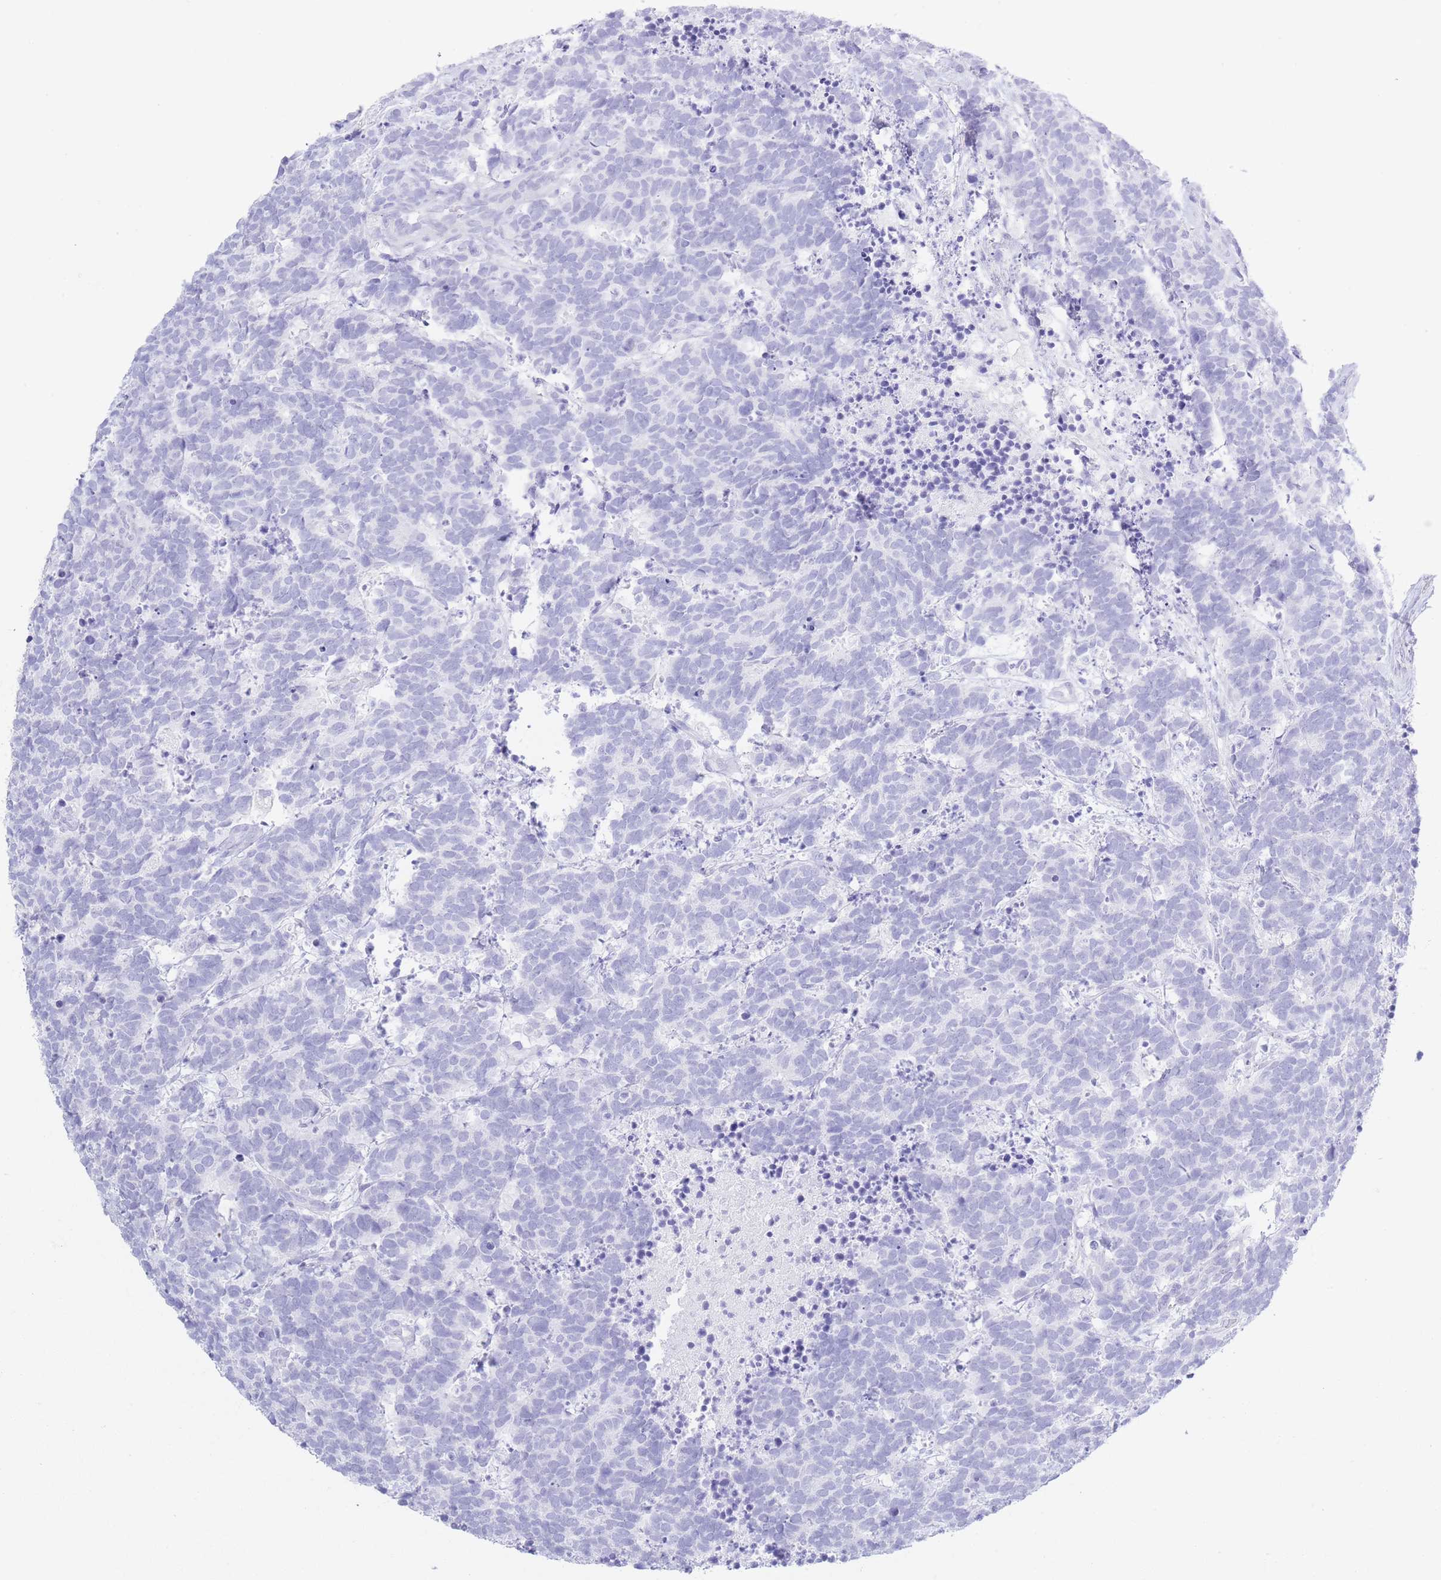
{"staining": {"intensity": "negative", "quantity": "none", "location": "none"}, "tissue": "carcinoid", "cell_type": "Tumor cells", "image_type": "cancer", "snomed": [{"axis": "morphology", "description": "Carcinoma, NOS"}, {"axis": "morphology", "description": "Carcinoid, malignant, NOS"}, {"axis": "topography", "description": "Prostate"}], "caption": "An IHC image of malignant carcinoid is shown. There is no staining in tumor cells of malignant carcinoid.", "gene": "PKLR", "patient": {"sex": "male", "age": 57}}